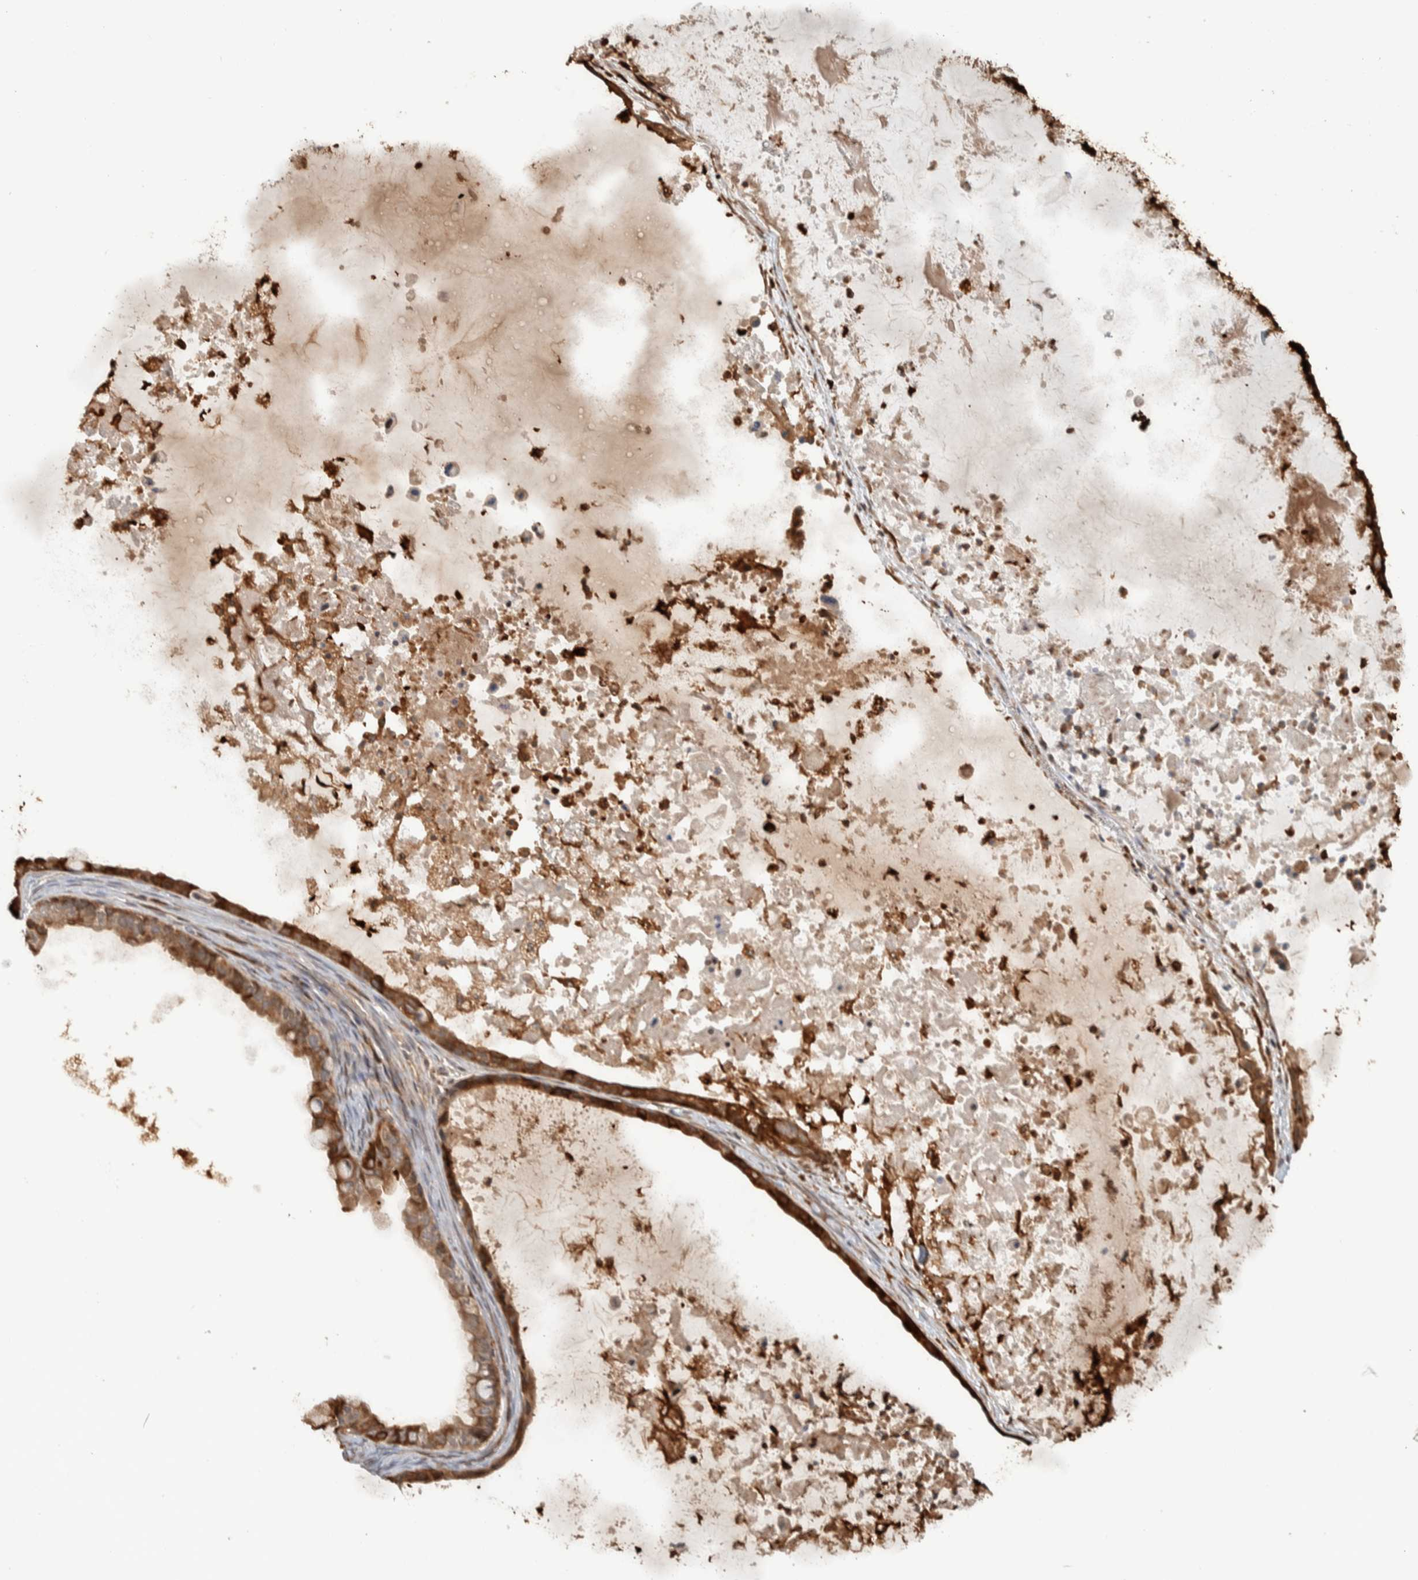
{"staining": {"intensity": "moderate", "quantity": ">75%", "location": "cytoplasmic/membranous"}, "tissue": "ovarian cancer", "cell_type": "Tumor cells", "image_type": "cancer", "snomed": [{"axis": "morphology", "description": "Cystadenocarcinoma, mucinous, NOS"}, {"axis": "topography", "description": "Ovary"}], "caption": "The photomicrograph reveals immunohistochemical staining of ovarian mucinous cystadenocarcinoma. There is moderate cytoplasmic/membranous staining is present in approximately >75% of tumor cells.", "gene": "CNTROB", "patient": {"sex": "female", "age": 80}}